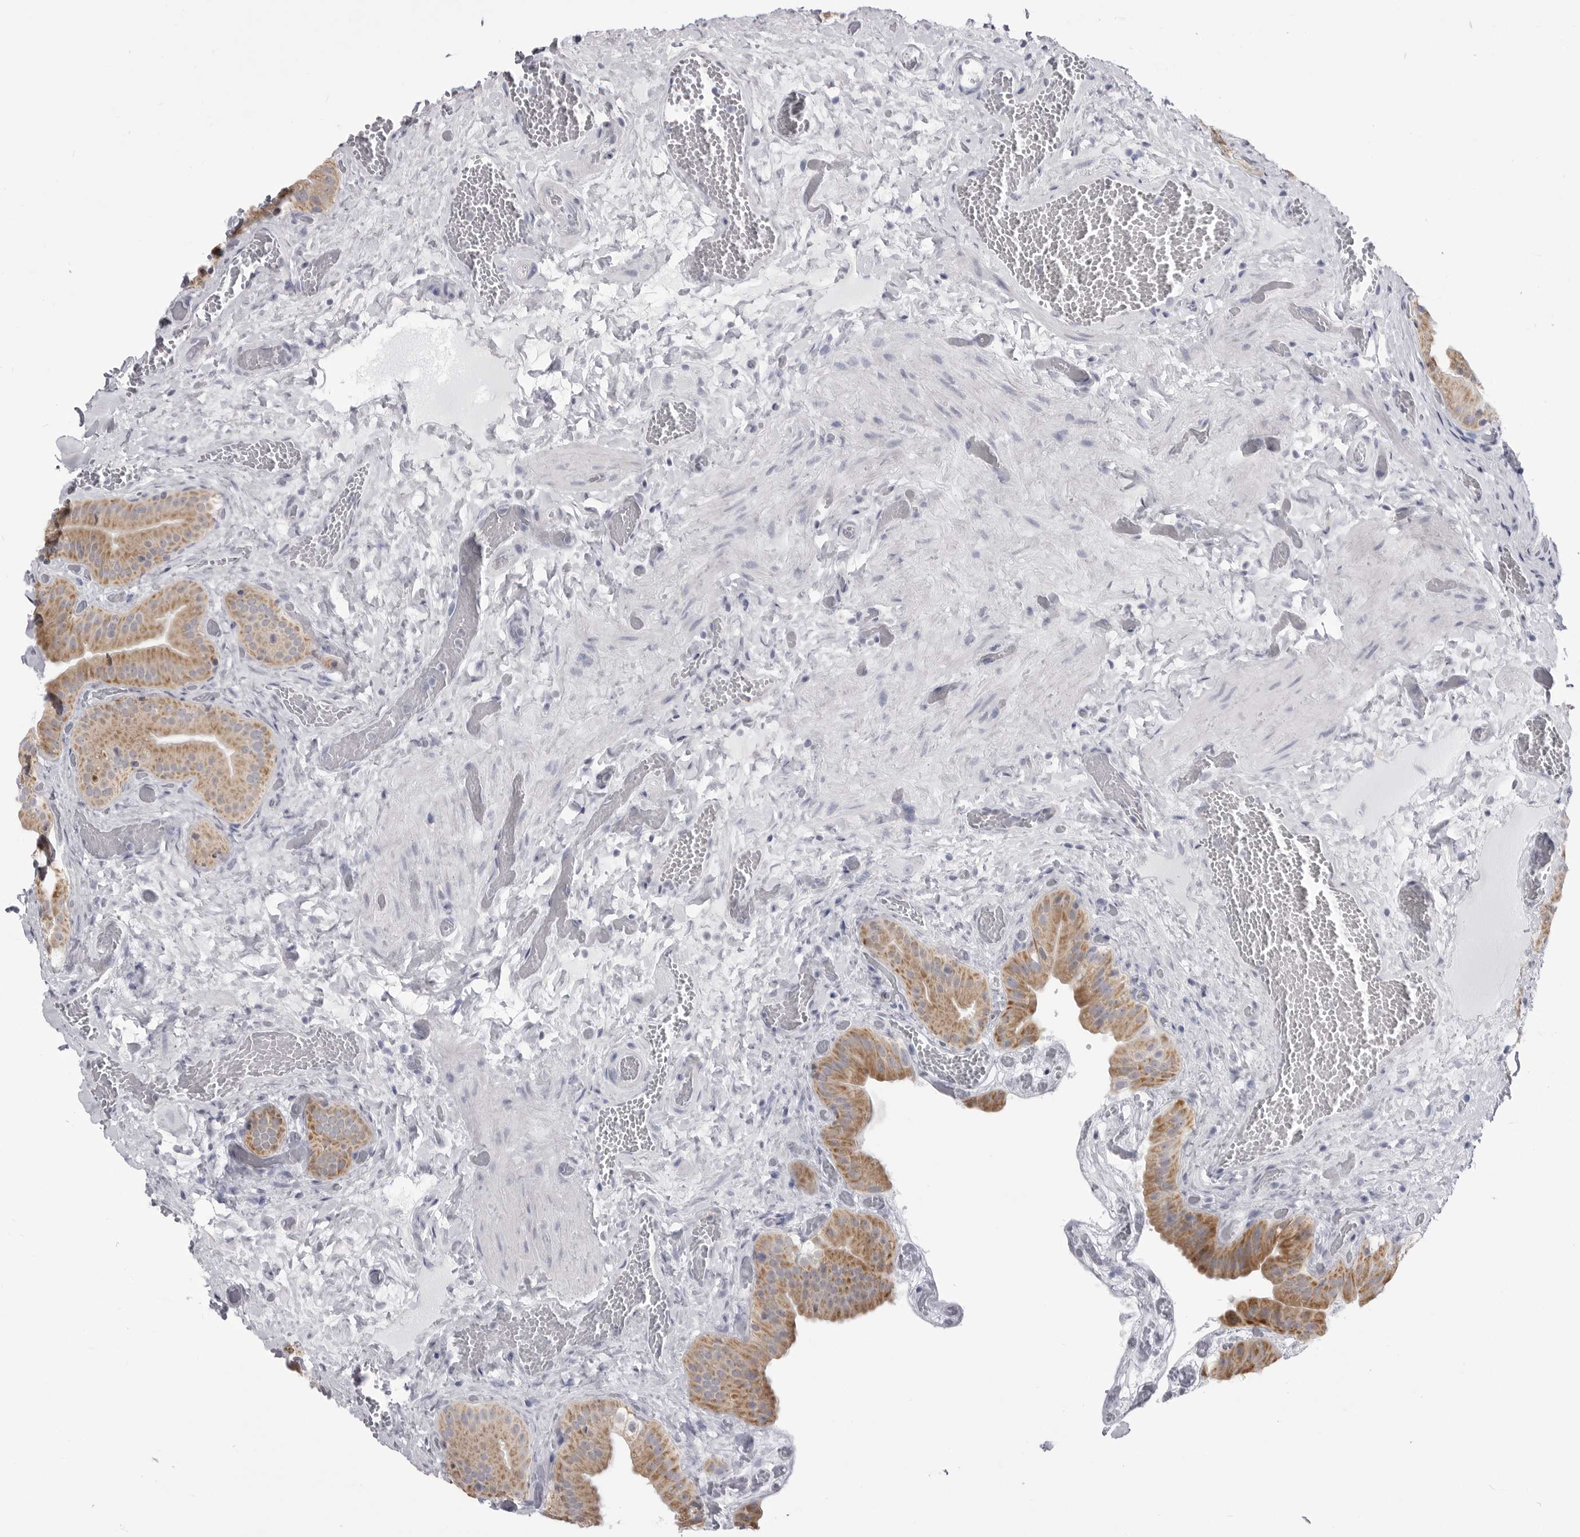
{"staining": {"intensity": "moderate", "quantity": ">75%", "location": "cytoplasmic/membranous"}, "tissue": "gallbladder", "cell_type": "Glandular cells", "image_type": "normal", "snomed": [{"axis": "morphology", "description": "Normal tissue, NOS"}, {"axis": "topography", "description": "Gallbladder"}], "caption": "Protein staining of benign gallbladder reveals moderate cytoplasmic/membranous staining in about >75% of glandular cells.", "gene": "FH", "patient": {"sex": "female", "age": 64}}